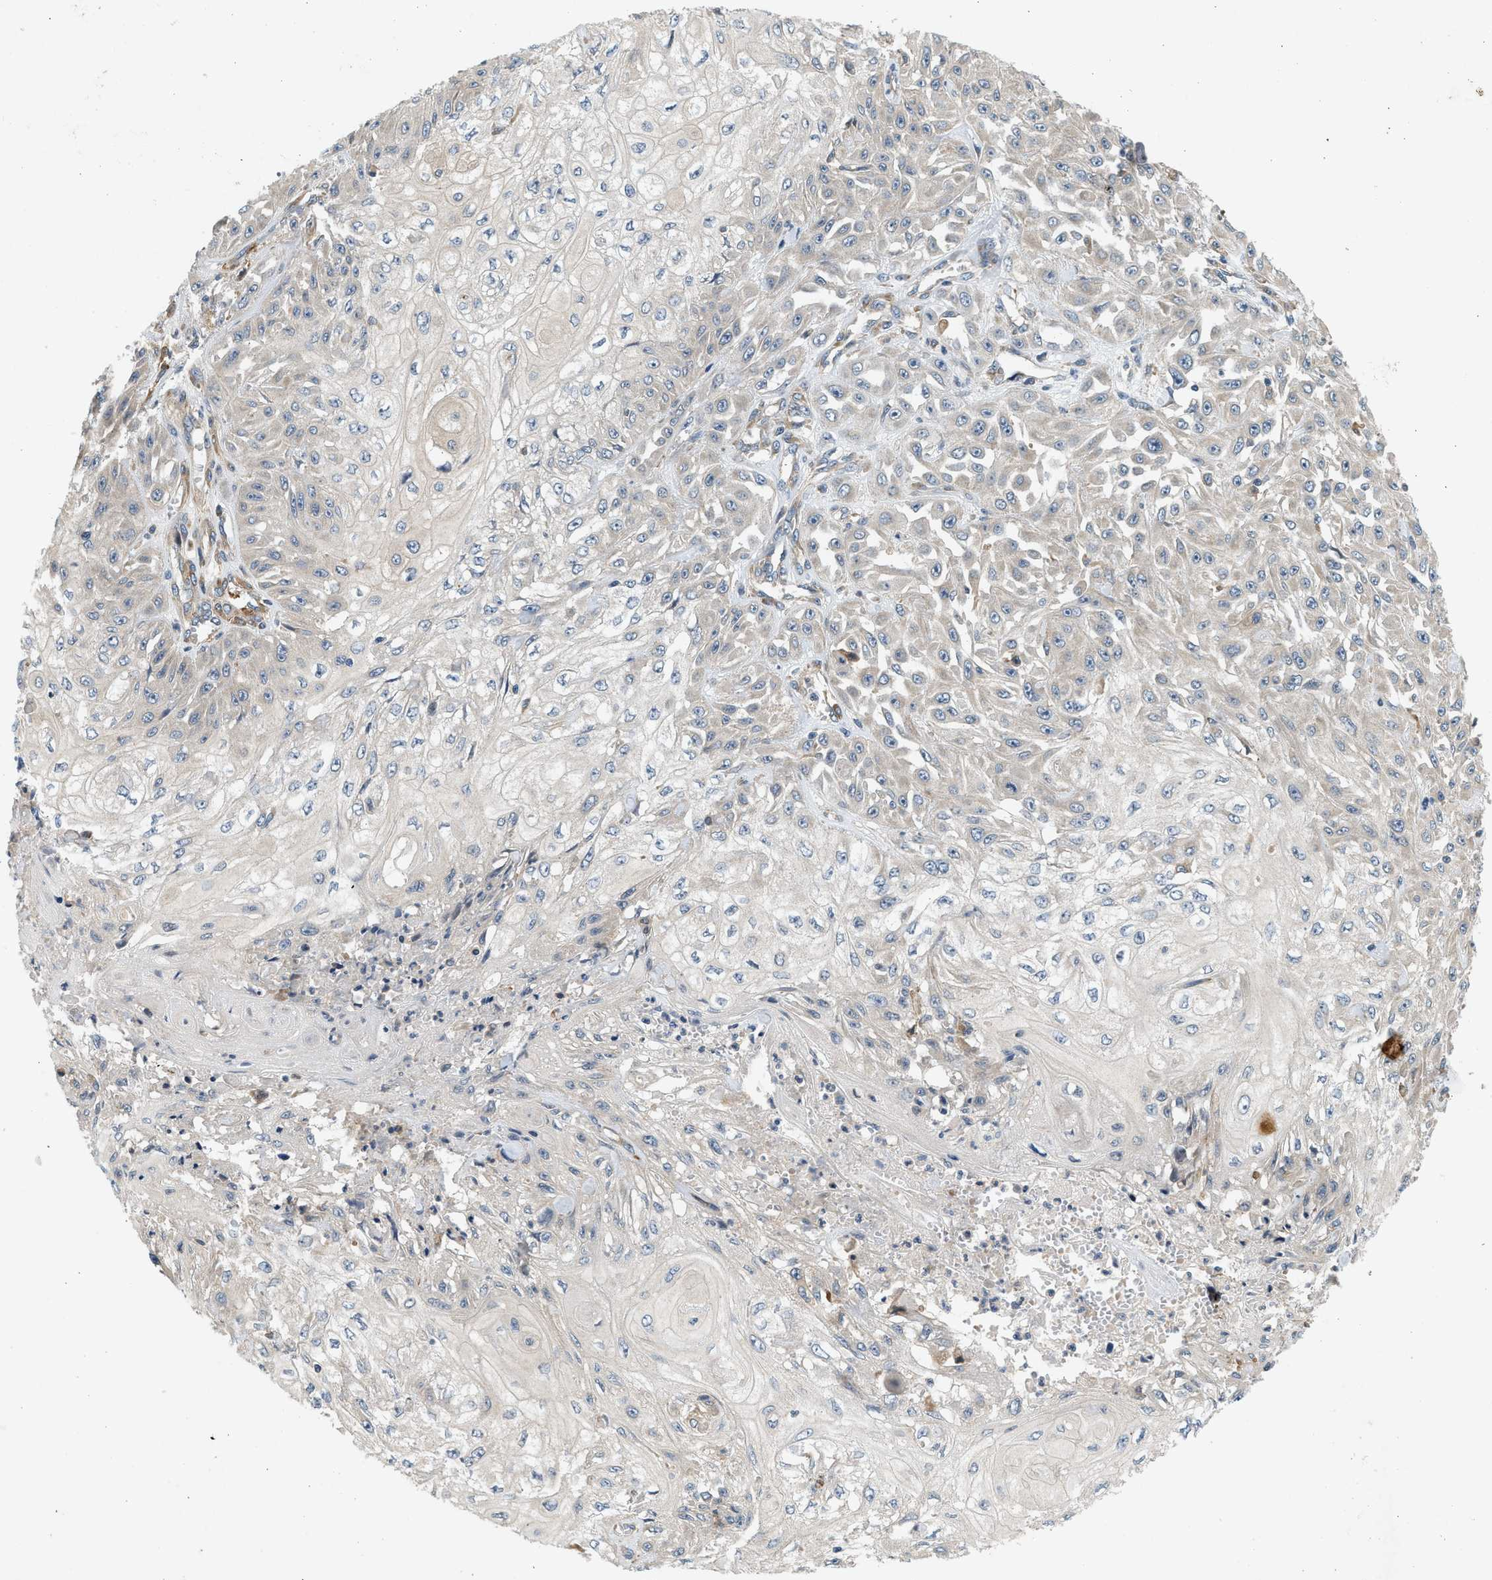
{"staining": {"intensity": "negative", "quantity": "none", "location": "none"}, "tissue": "skin cancer", "cell_type": "Tumor cells", "image_type": "cancer", "snomed": [{"axis": "morphology", "description": "Squamous cell carcinoma, NOS"}, {"axis": "morphology", "description": "Squamous cell carcinoma, metastatic, NOS"}, {"axis": "topography", "description": "Skin"}, {"axis": "topography", "description": "Lymph node"}], "caption": "DAB immunohistochemical staining of squamous cell carcinoma (skin) reveals no significant staining in tumor cells.", "gene": "KDELR2", "patient": {"sex": "male", "age": 75}}